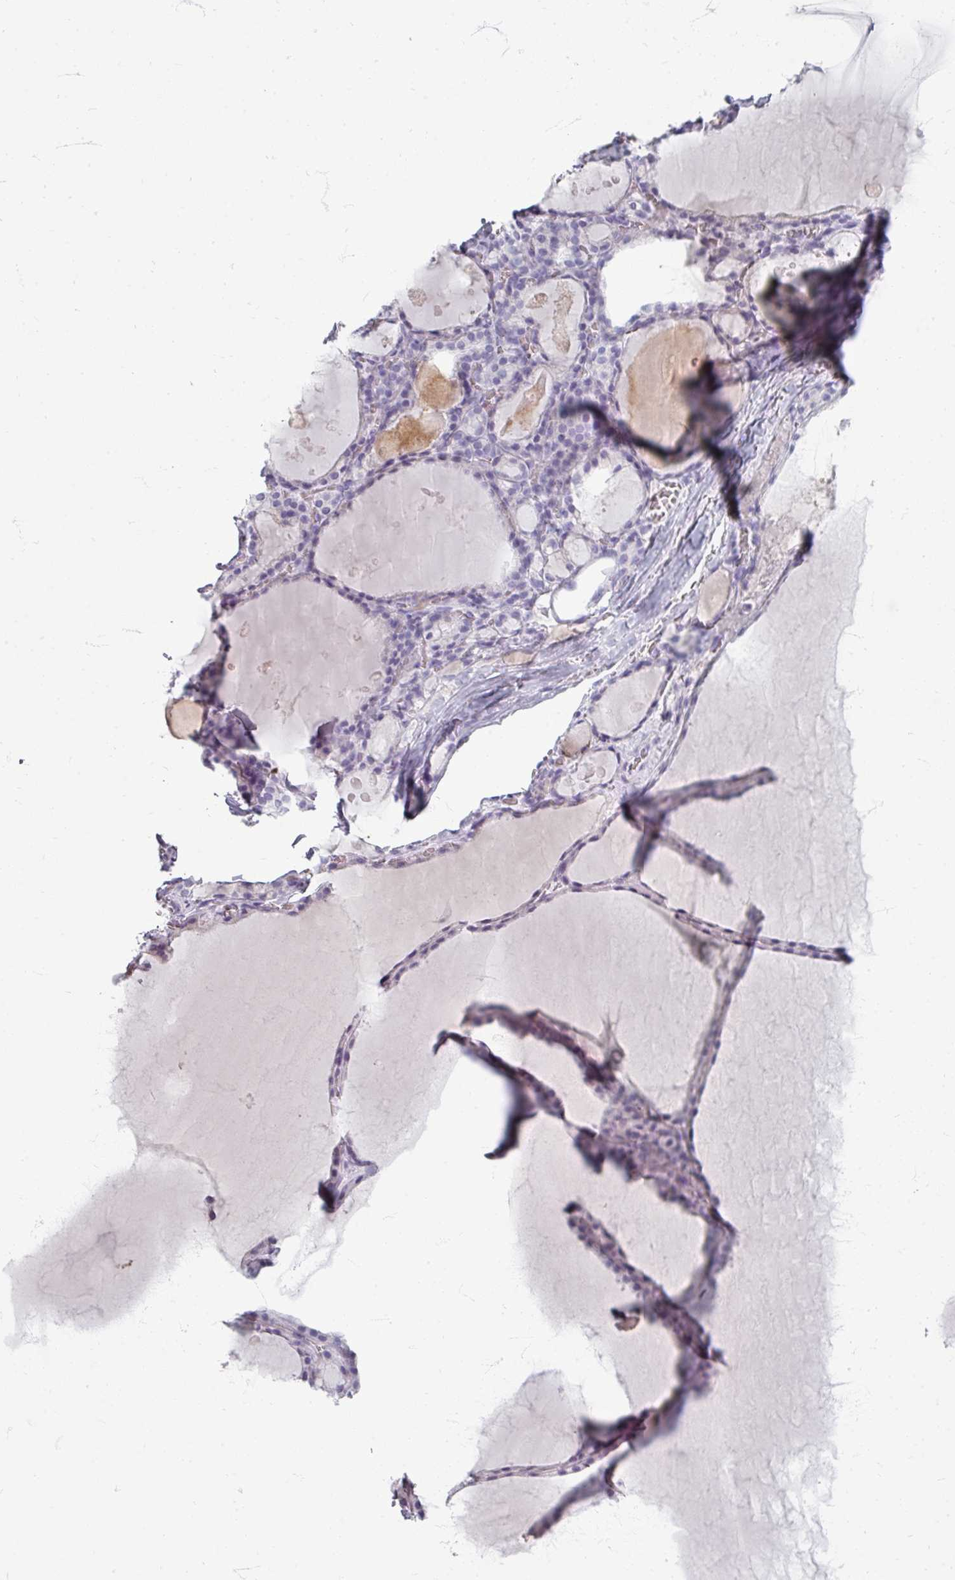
{"staining": {"intensity": "negative", "quantity": "none", "location": "none"}, "tissue": "thyroid gland", "cell_type": "Glandular cells", "image_type": "normal", "snomed": [{"axis": "morphology", "description": "Normal tissue, NOS"}, {"axis": "topography", "description": "Thyroid gland"}], "caption": "Thyroid gland stained for a protein using IHC displays no expression glandular cells.", "gene": "ZNF878", "patient": {"sex": "male", "age": 56}}